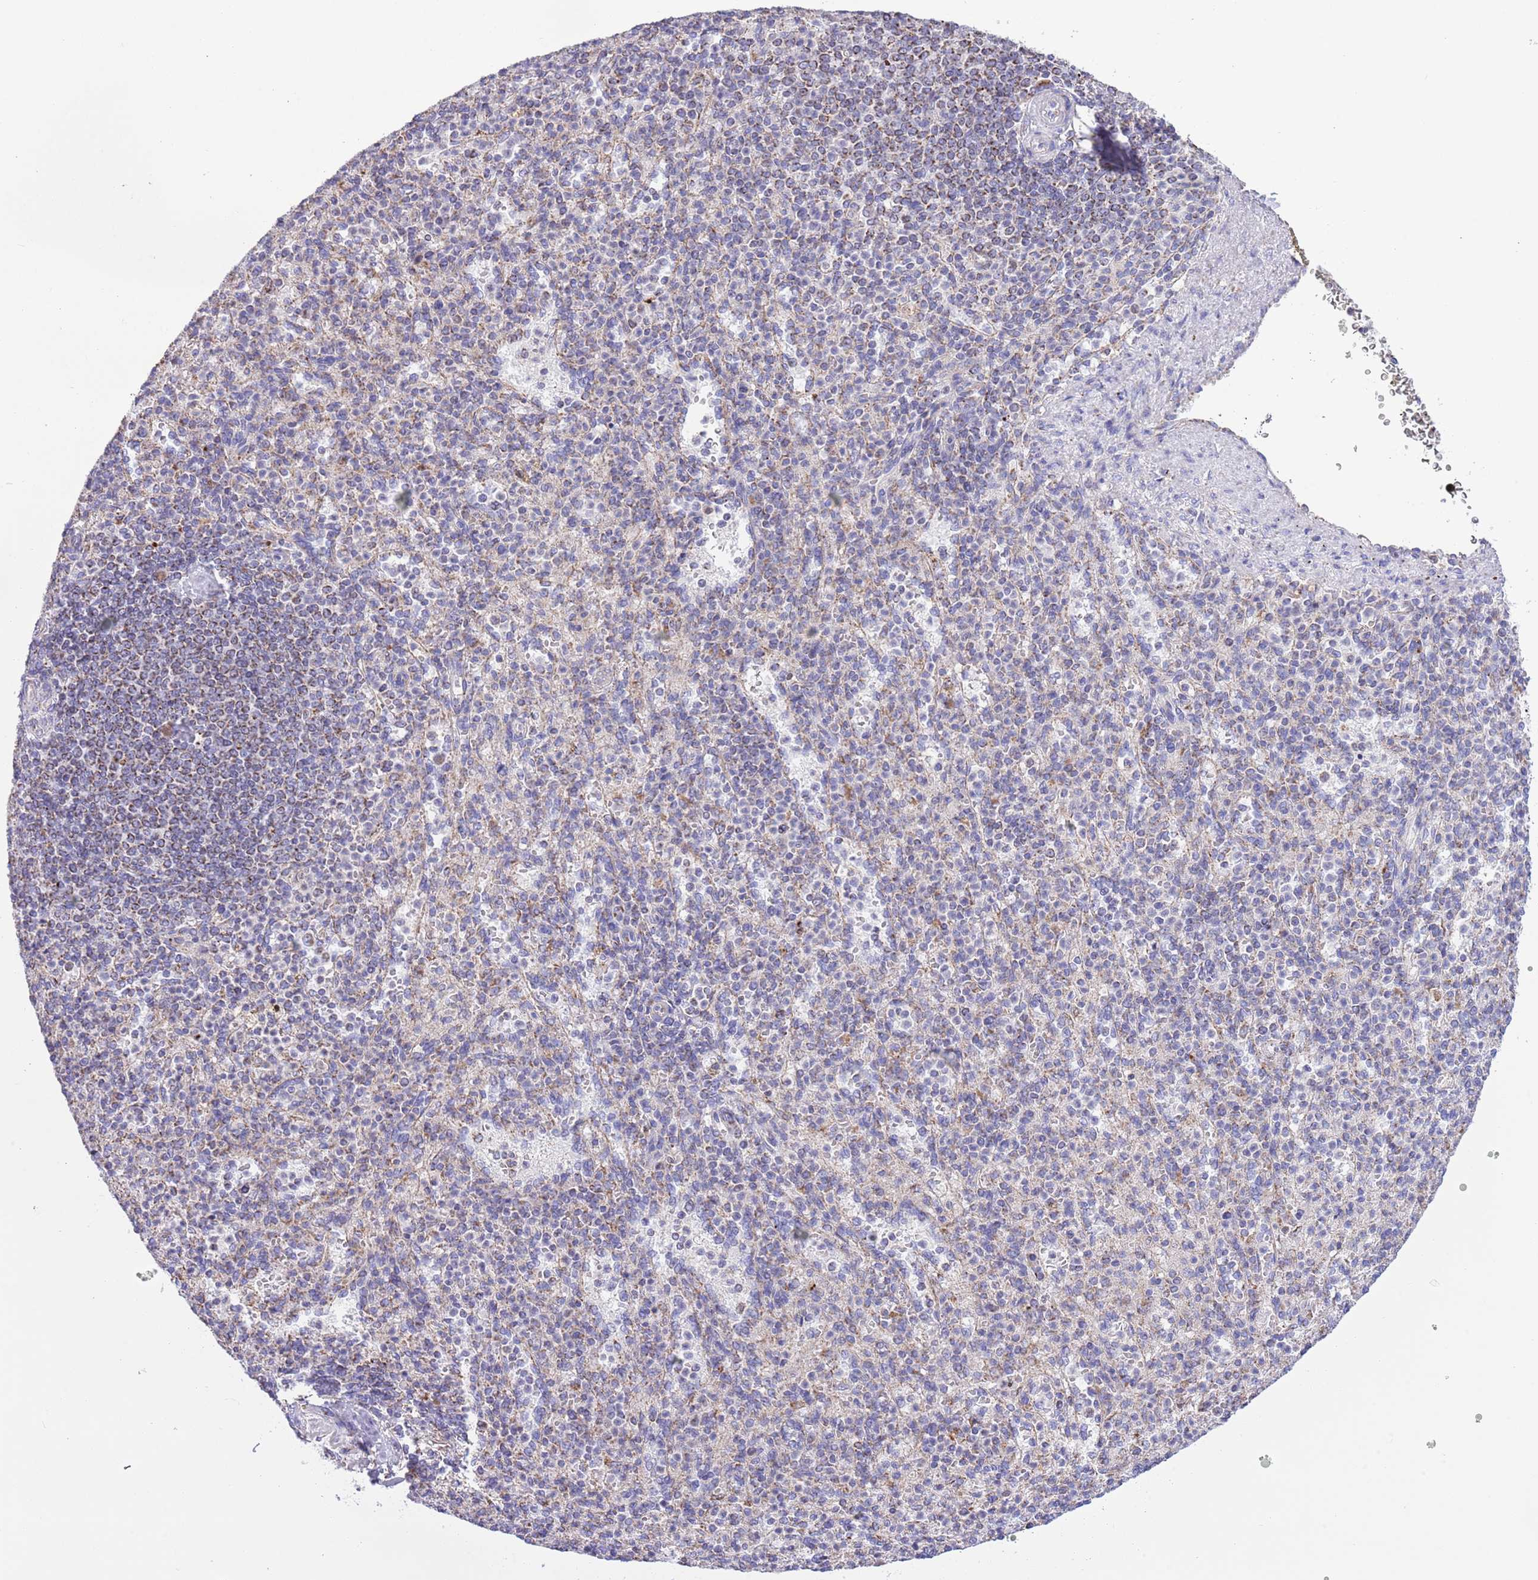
{"staining": {"intensity": "negative", "quantity": "none", "location": "none"}, "tissue": "spleen", "cell_type": "Cells in red pulp", "image_type": "normal", "snomed": [{"axis": "morphology", "description": "Normal tissue, NOS"}, {"axis": "topography", "description": "Spleen"}], "caption": "Spleen stained for a protein using IHC displays no staining cells in red pulp.", "gene": "TEKTIP1", "patient": {"sex": "female", "age": 74}}